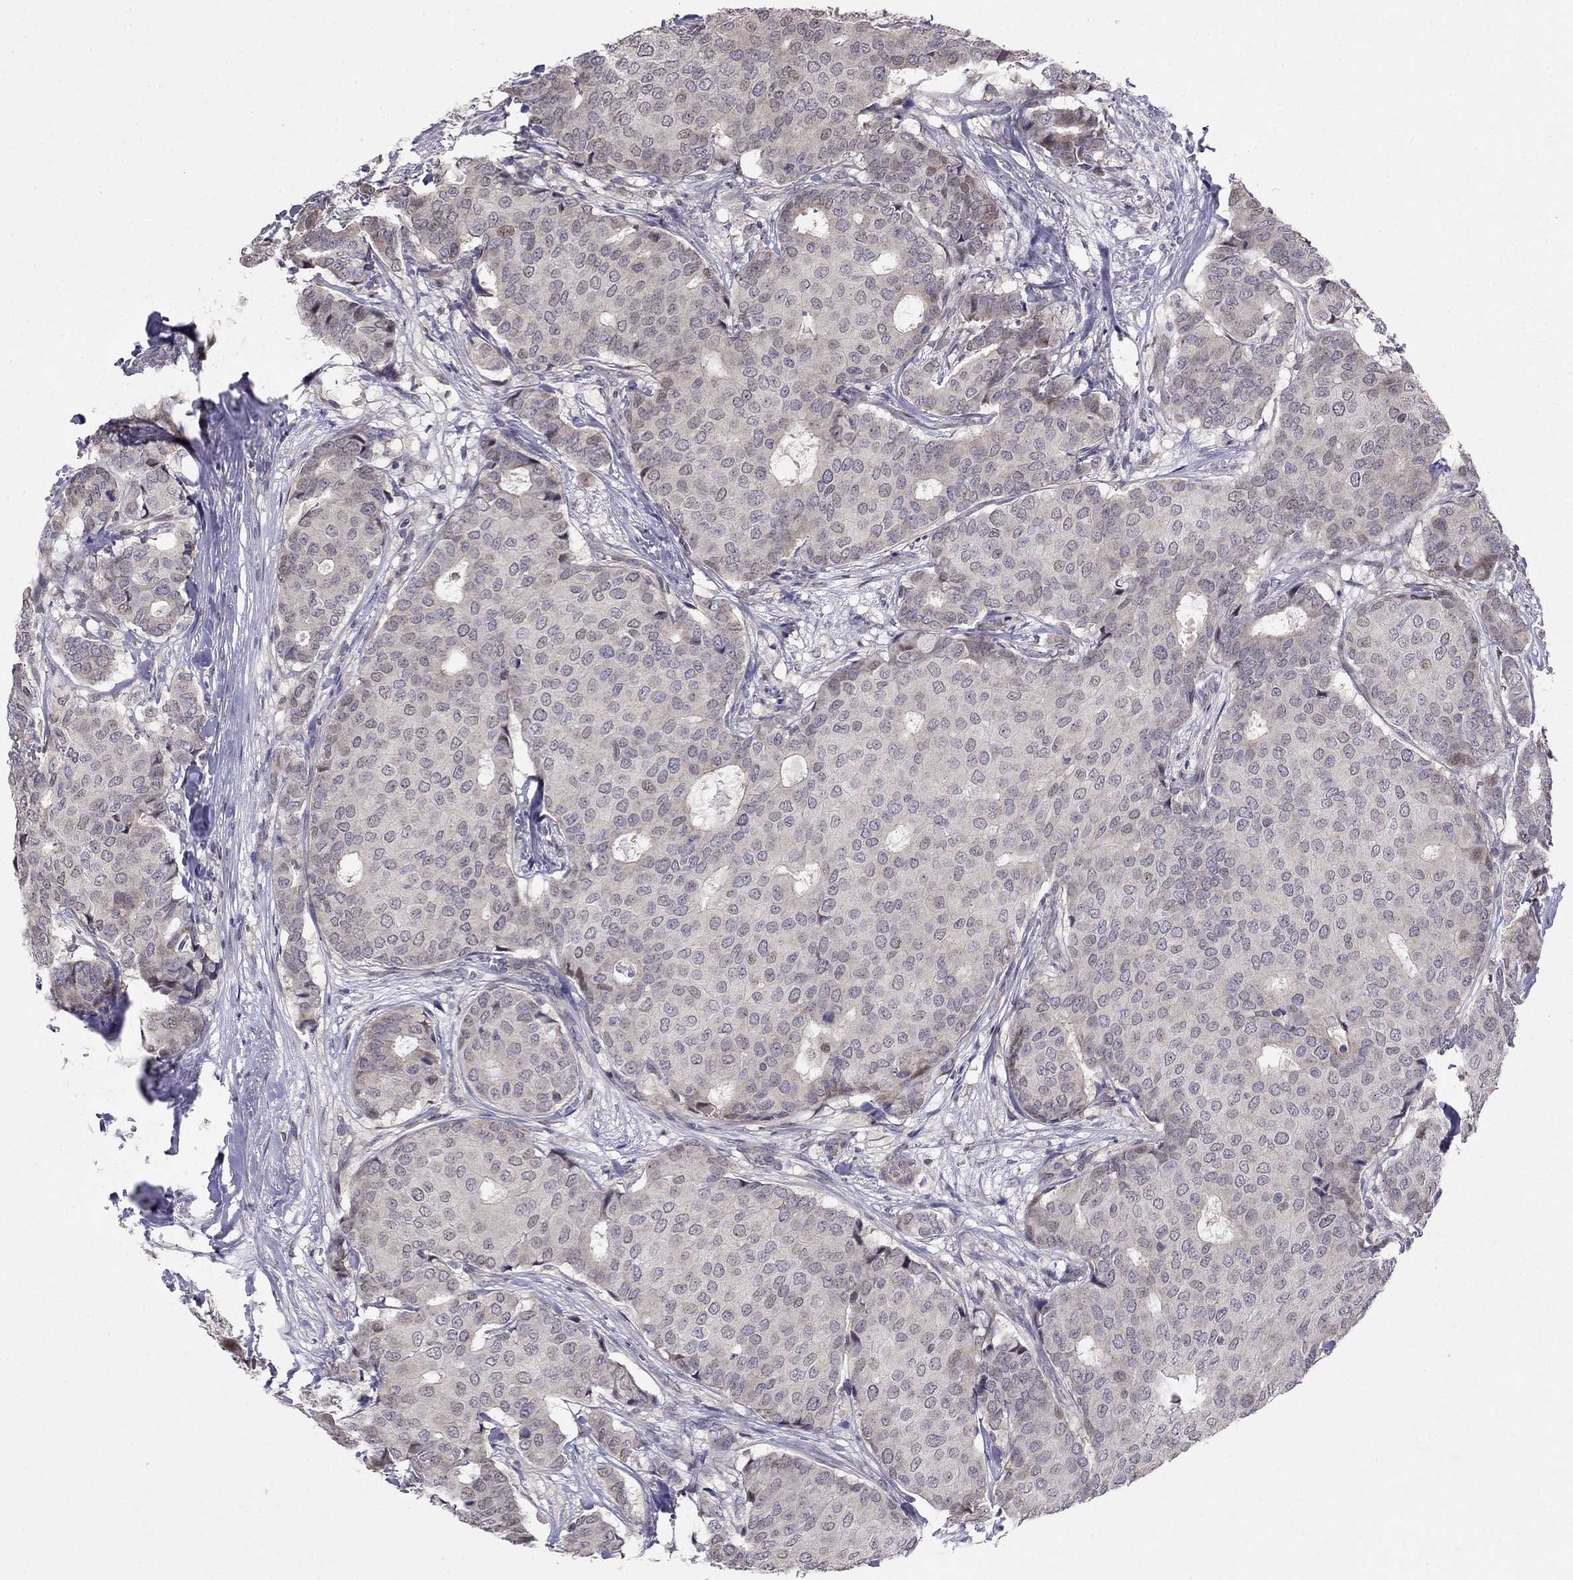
{"staining": {"intensity": "weak", "quantity": "<25%", "location": "nuclear"}, "tissue": "breast cancer", "cell_type": "Tumor cells", "image_type": "cancer", "snomed": [{"axis": "morphology", "description": "Duct carcinoma"}, {"axis": "topography", "description": "Breast"}], "caption": "The immunohistochemistry photomicrograph has no significant positivity in tumor cells of breast cancer tissue.", "gene": "LRRC39", "patient": {"sex": "female", "age": 75}}